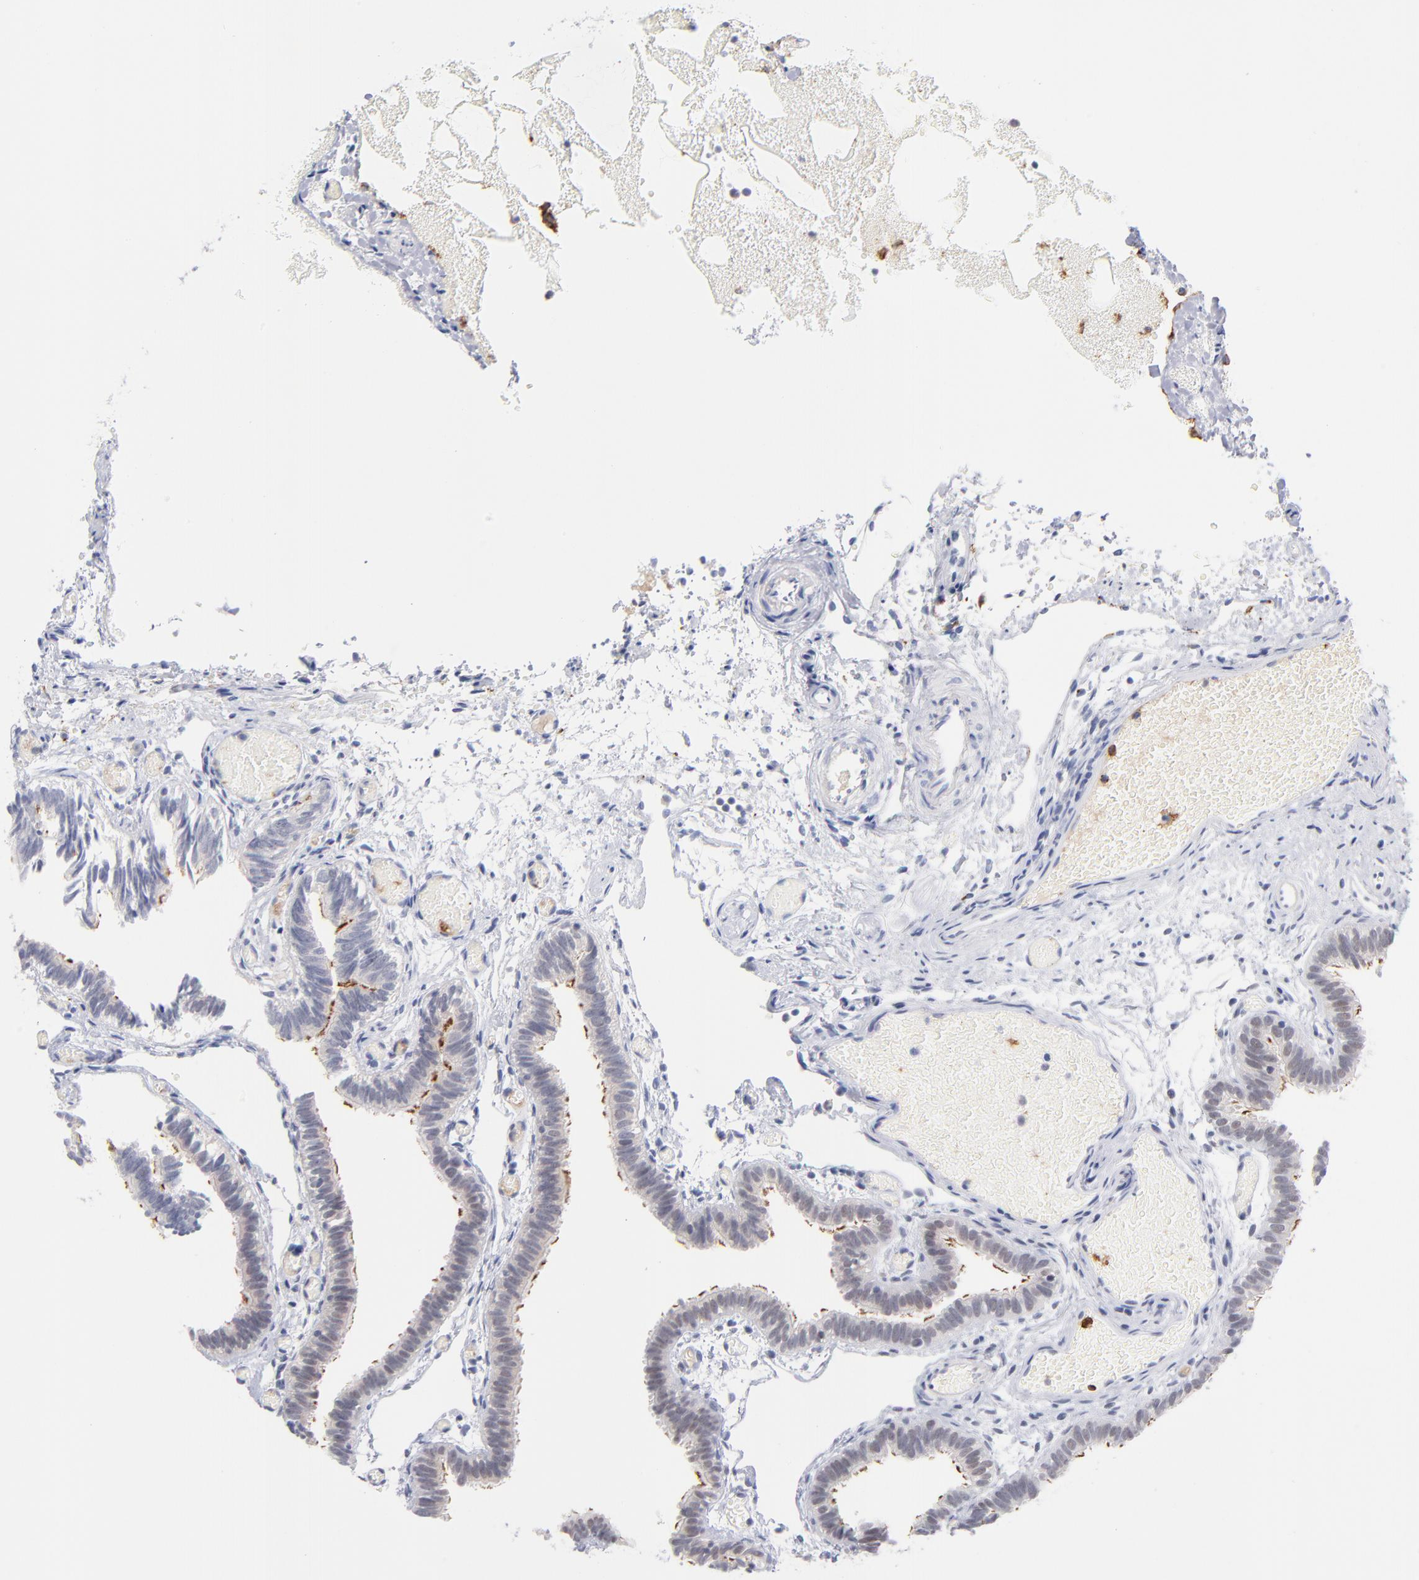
{"staining": {"intensity": "weak", "quantity": "25%-75%", "location": "cytoplasmic/membranous,nuclear"}, "tissue": "fallopian tube", "cell_type": "Glandular cells", "image_type": "normal", "snomed": [{"axis": "morphology", "description": "Normal tissue, NOS"}, {"axis": "topography", "description": "Fallopian tube"}], "caption": "A high-resolution image shows IHC staining of normal fallopian tube, which shows weak cytoplasmic/membranous,nuclear staining in about 25%-75% of glandular cells. The staining was performed using DAB, with brown indicating positive protein expression. Nuclei are stained blue with hematoxylin.", "gene": "WSB1", "patient": {"sex": "female", "age": 29}}